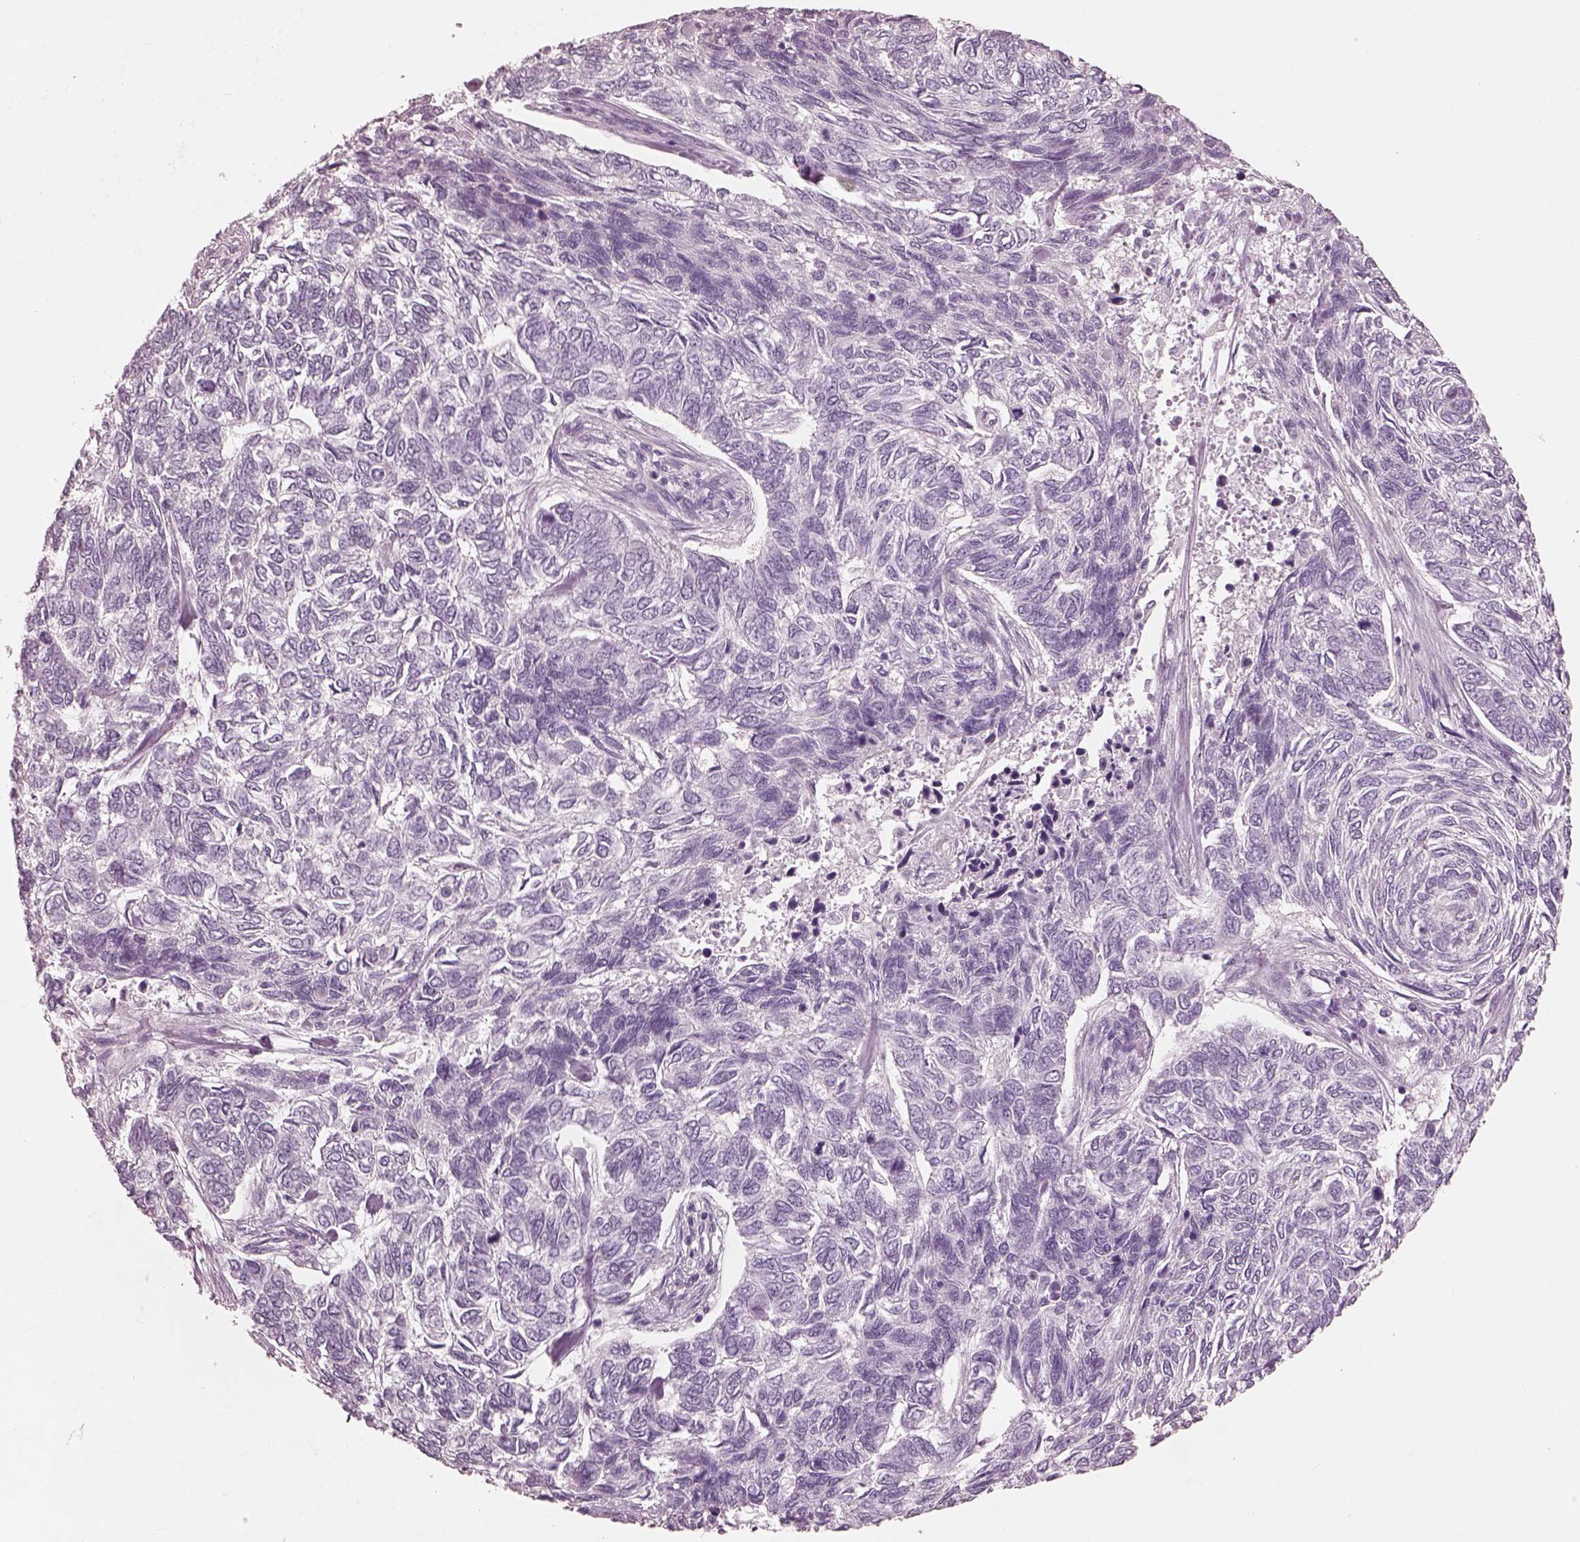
{"staining": {"intensity": "negative", "quantity": "none", "location": "none"}, "tissue": "skin cancer", "cell_type": "Tumor cells", "image_type": "cancer", "snomed": [{"axis": "morphology", "description": "Basal cell carcinoma"}, {"axis": "topography", "description": "Skin"}], "caption": "Immunohistochemistry micrograph of human basal cell carcinoma (skin) stained for a protein (brown), which reveals no positivity in tumor cells.", "gene": "C2orf81", "patient": {"sex": "female", "age": 65}}